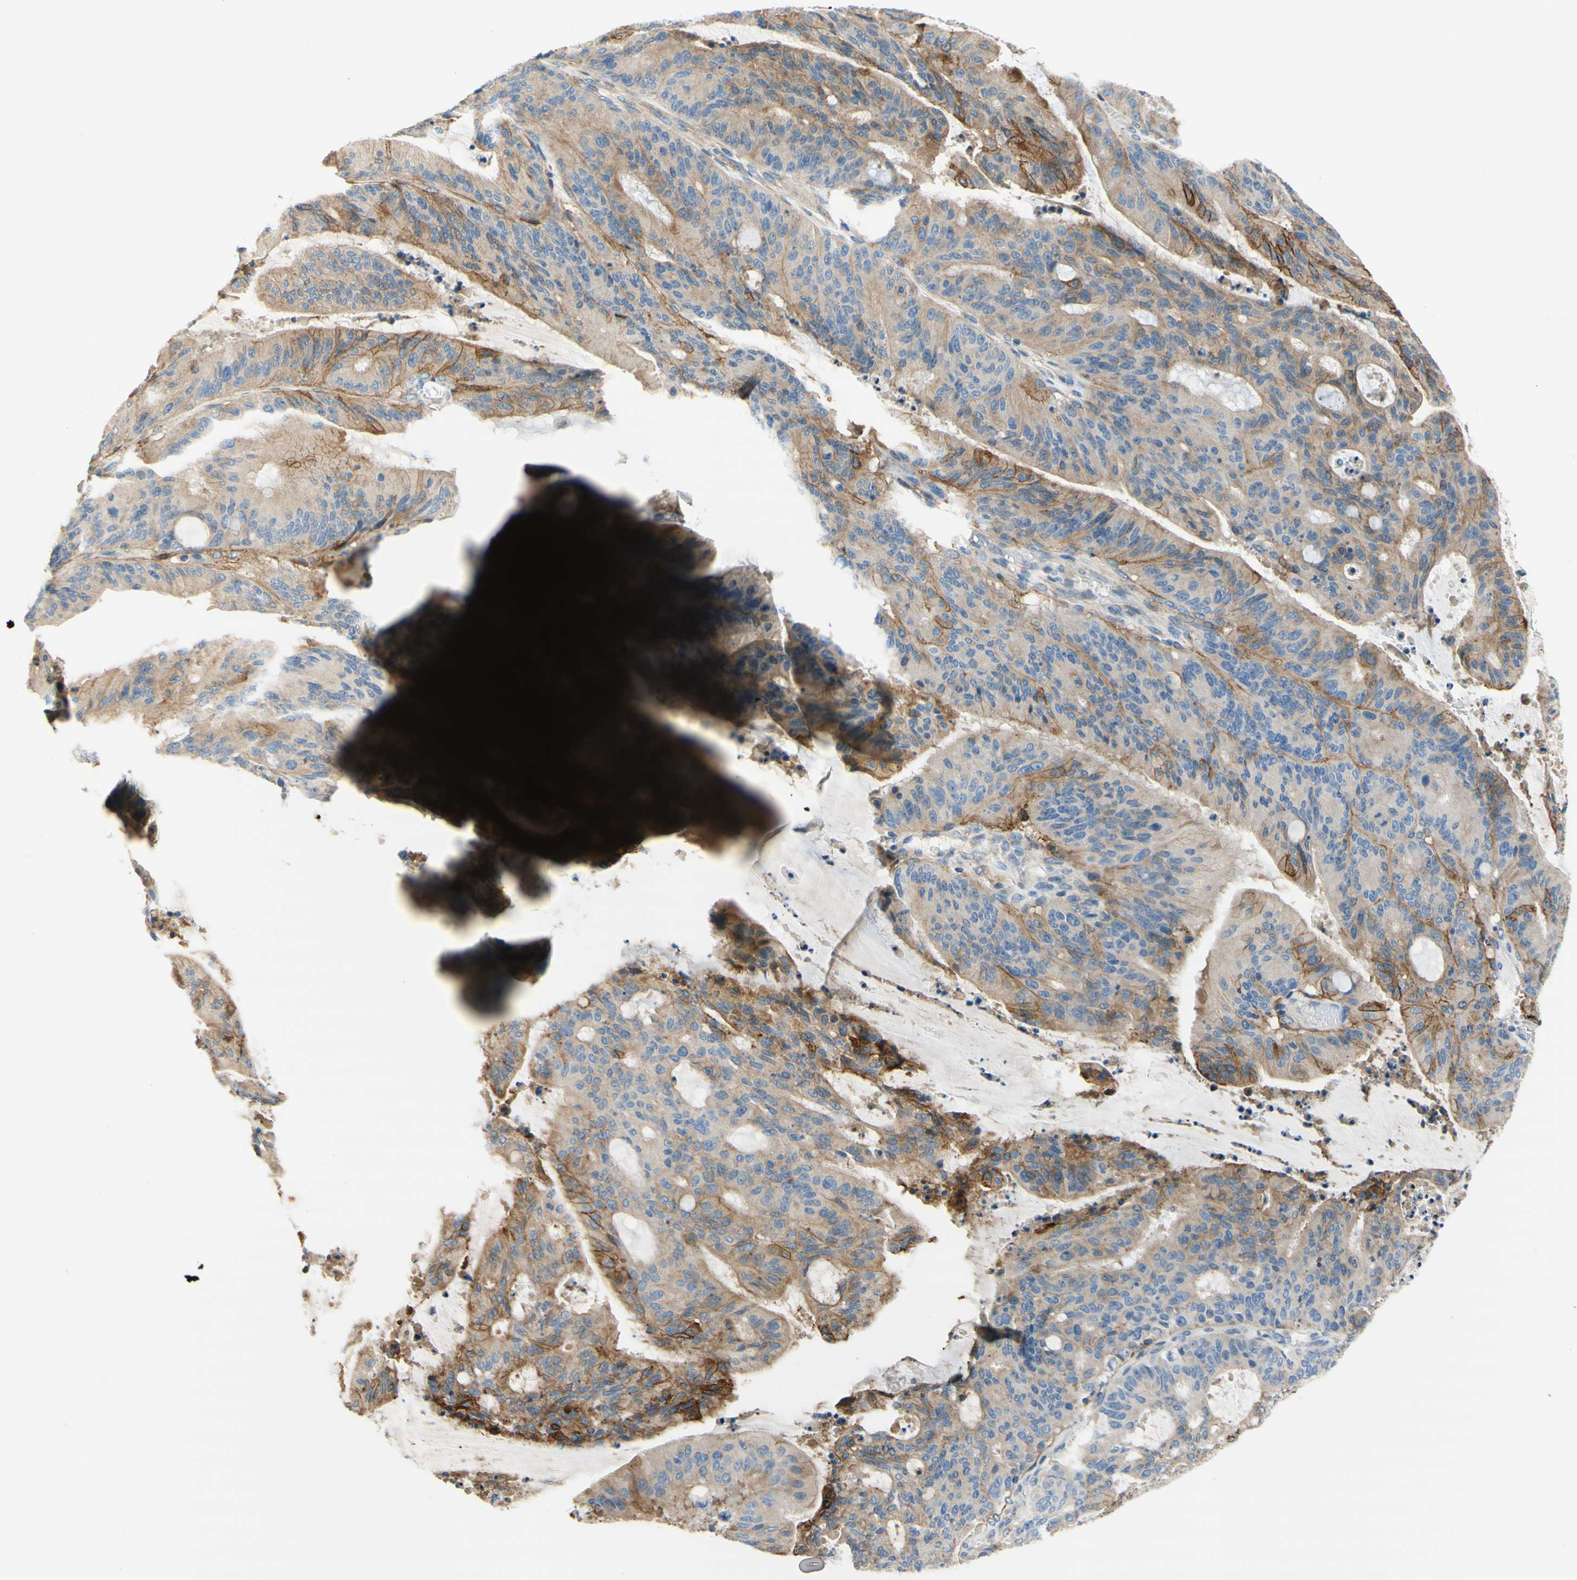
{"staining": {"intensity": "moderate", "quantity": "25%-75%", "location": "cytoplasmic/membranous"}, "tissue": "liver cancer", "cell_type": "Tumor cells", "image_type": "cancer", "snomed": [{"axis": "morphology", "description": "Cholangiocarcinoma"}, {"axis": "topography", "description": "Liver"}], "caption": "Immunohistochemistry of liver cholangiocarcinoma shows medium levels of moderate cytoplasmic/membranous staining in approximately 25%-75% of tumor cells.", "gene": "F3", "patient": {"sex": "female", "age": 73}}